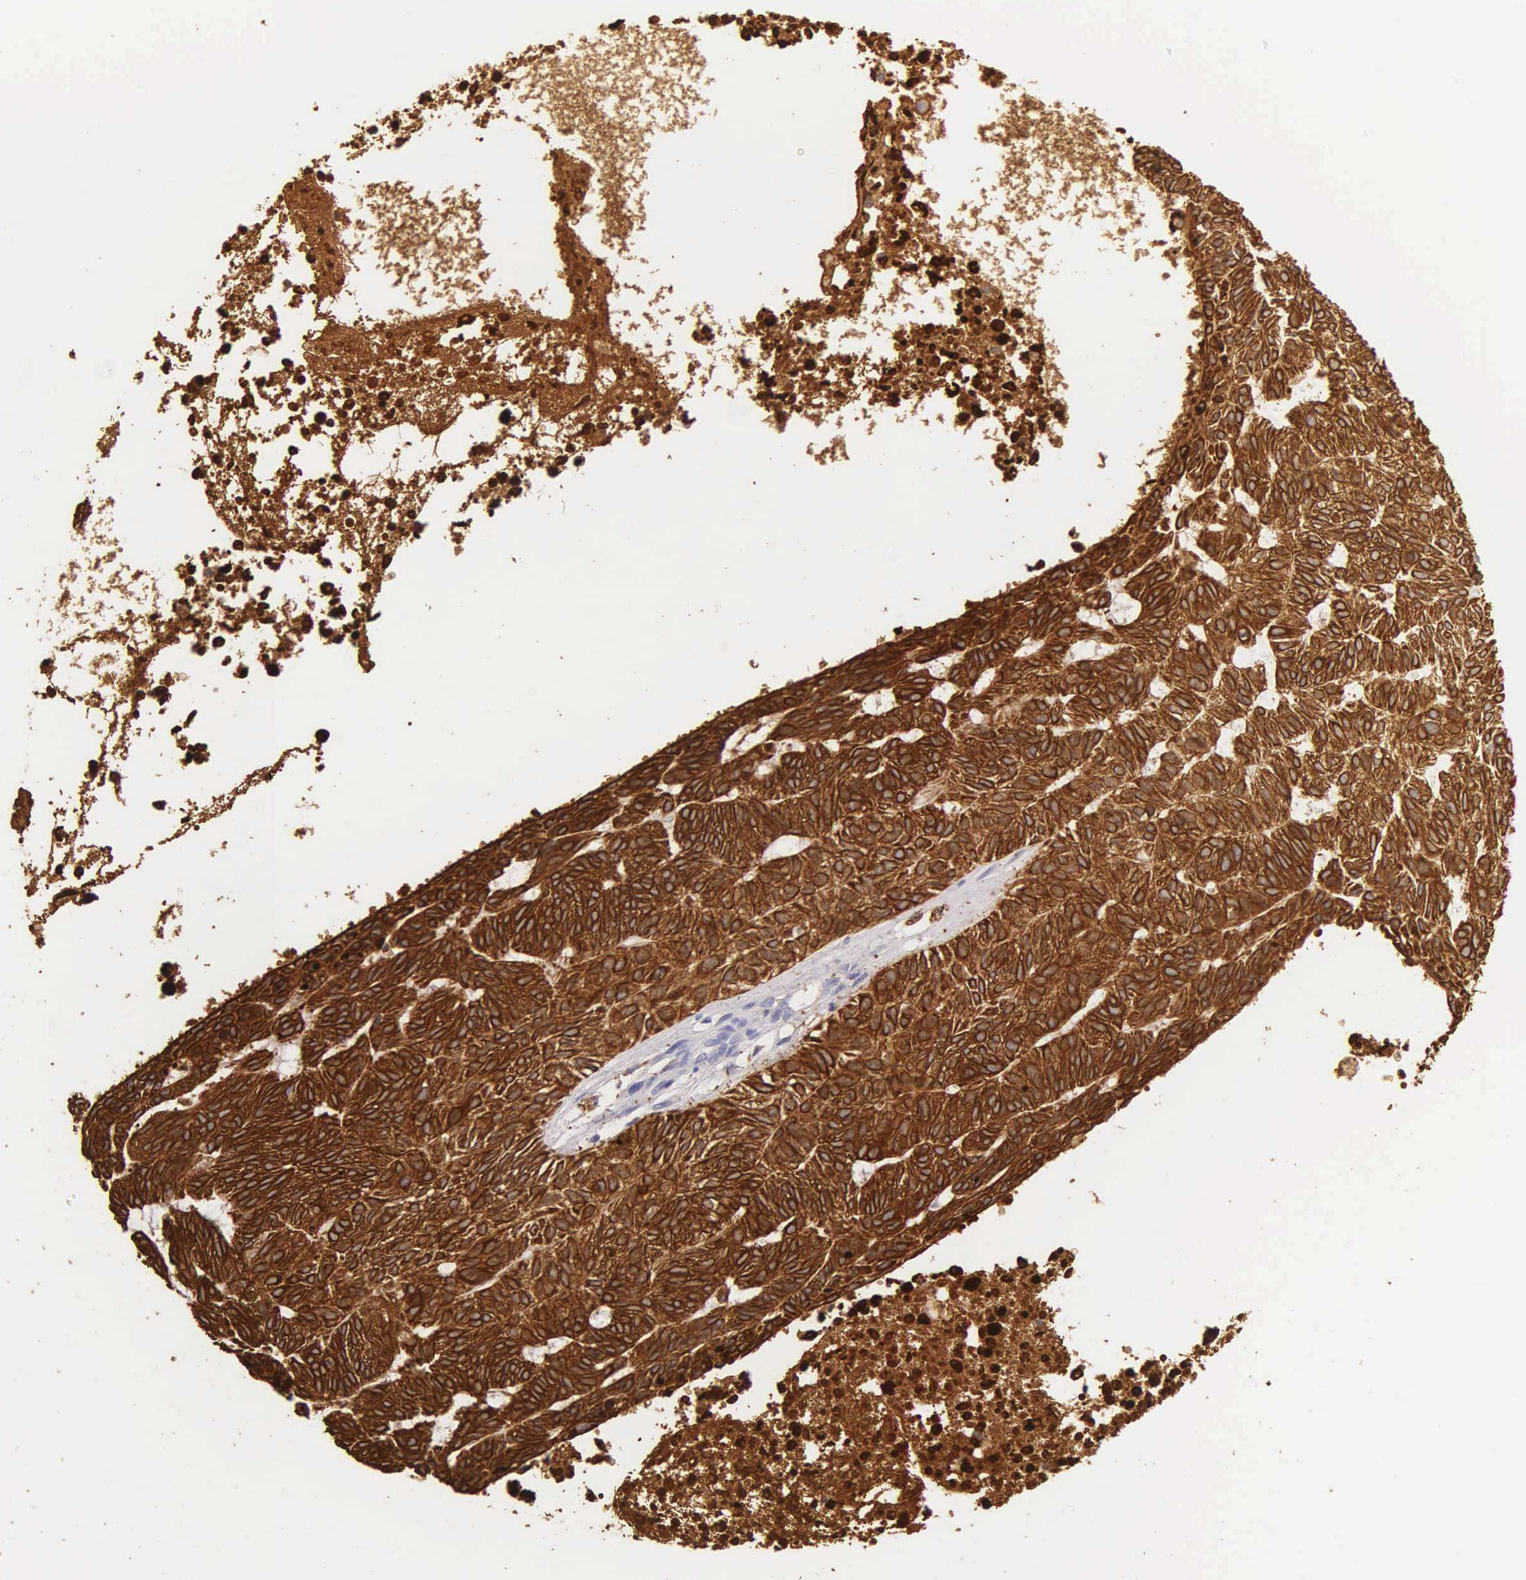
{"staining": {"intensity": "strong", "quantity": ">75%", "location": "cytoplasmic/membranous"}, "tissue": "skin cancer", "cell_type": "Tumor cells", "image_type": "cancer", "snomed": [{"axis": "morphology", "description": "Basal cell carcinoma"}, {"axis": "topography", "description": "Skin"}], "caption": "Basal cell carcinoma (skin) stained with DAB immunohistochemistry exhibits high levels of strong cytoplasmic/membranous staining in approximately >75% of tumor cells.", "gene": "KRT17", "patient": {"sex": "male", "age": 75}}